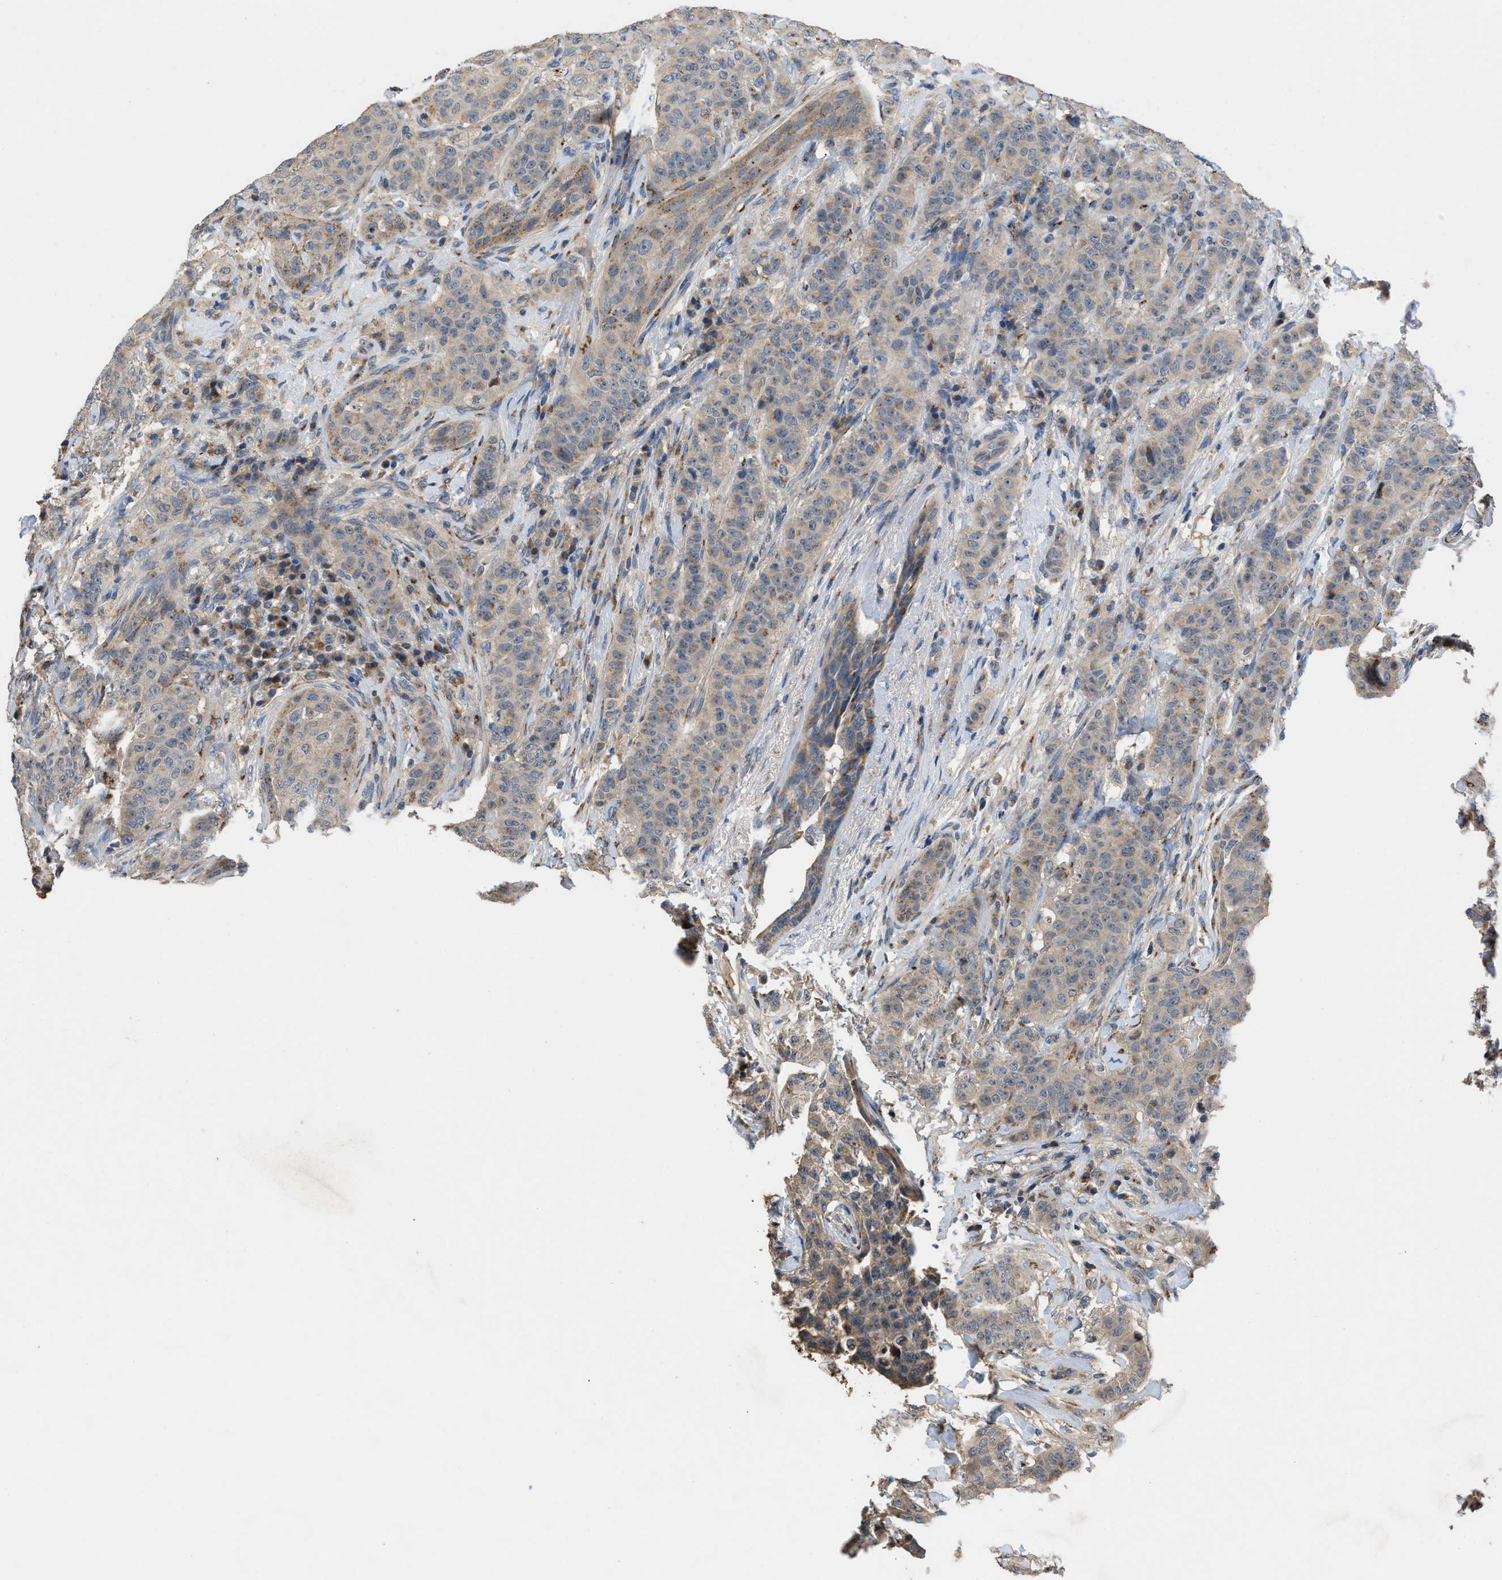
{"staining": {"intensity": "weak", "quantity": ">75%", "location": "cytoplasmic/membranous"}, "tissue": "breast cancer", "cell_type": "Tumor cells", "image_type": "cancer", "snomed": [{"axis": "morphology", "description": "Normal tissue, NOS"}, {"axis": "morphology", "description": "Duct carcinoma"}, {"axis": "topography", "description": "Breast"}], "caption": "Breast cancer (intraductal carcinoma) stained with DAB immunohistochemistry (IHC) displays low levels of weak cytoplasmic/membranous staining in about >75% of tumor cells.", "gene": "SIK2", "patient": {"sex": "female", "age": 40}}